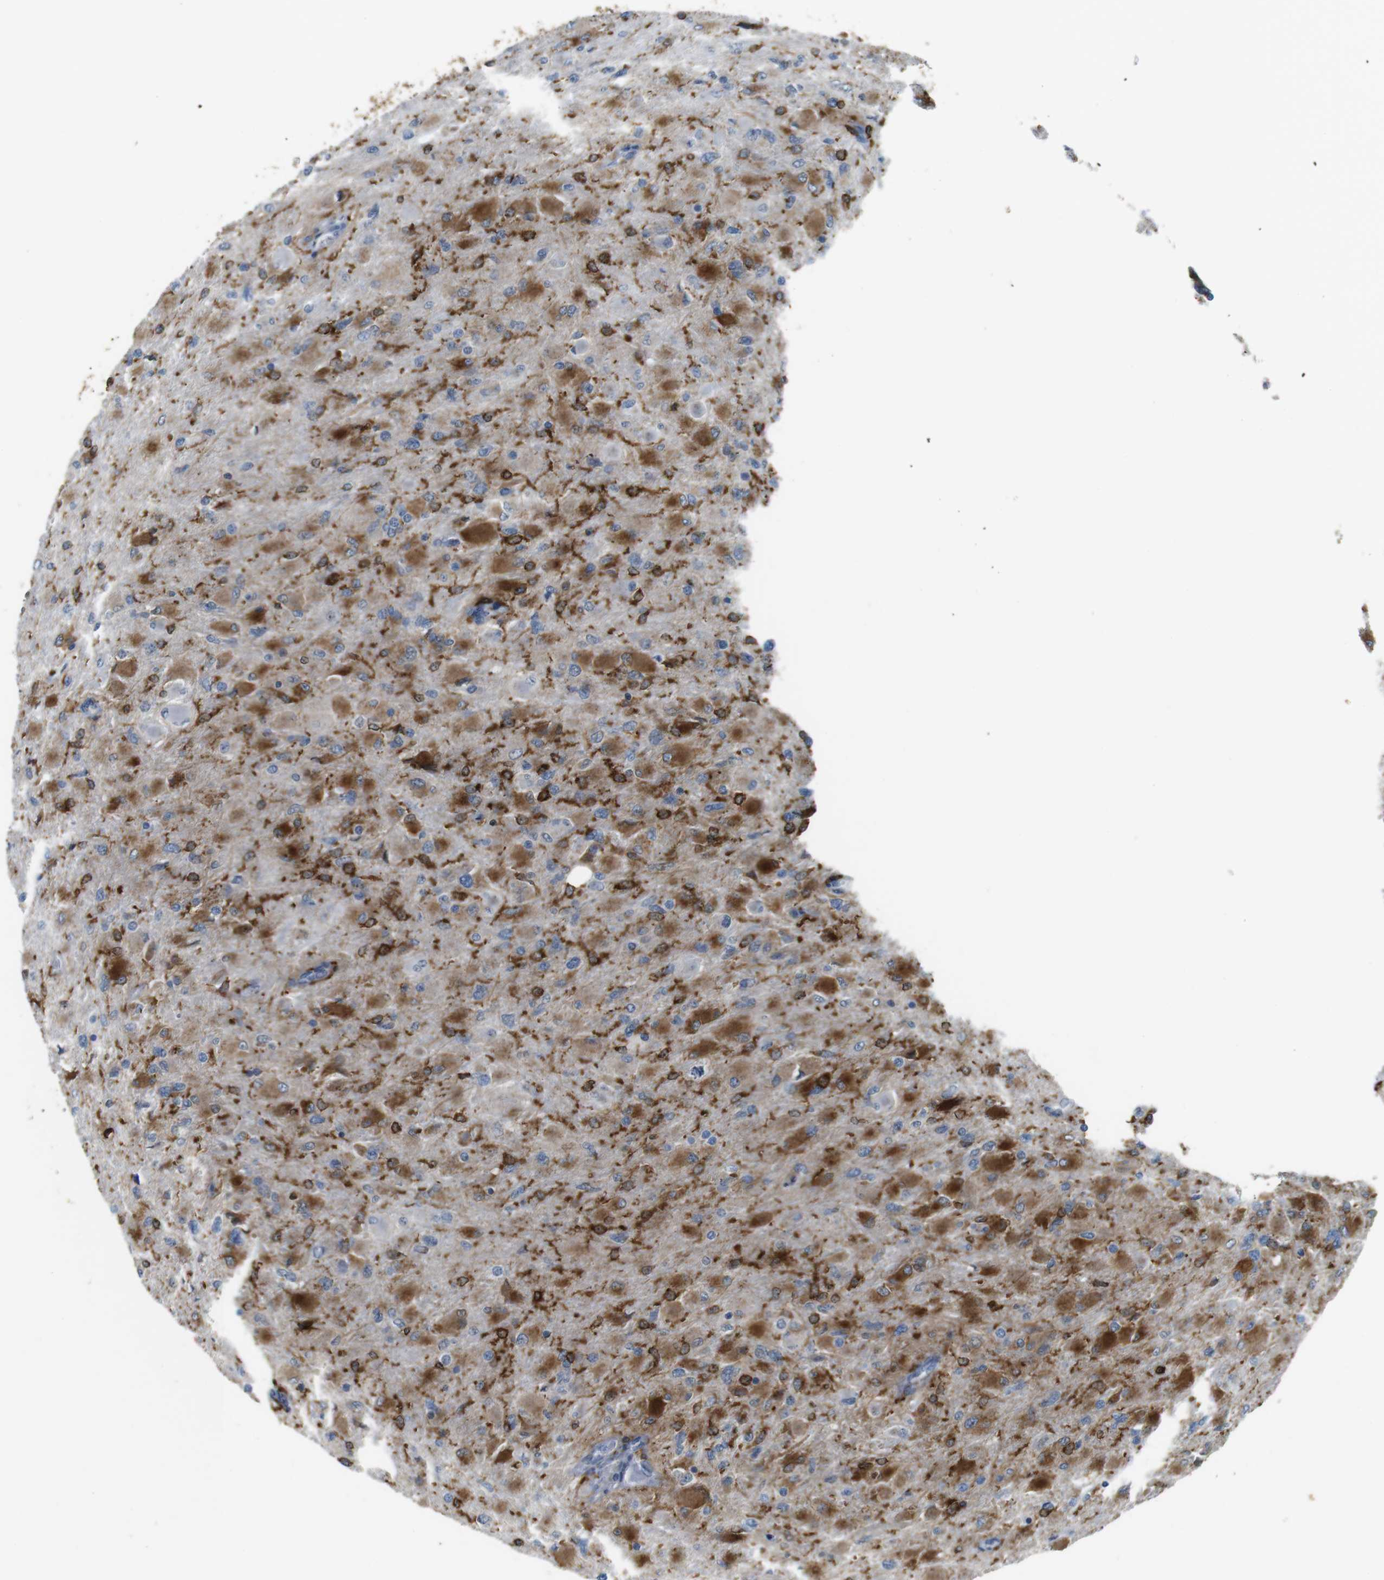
{"staining": {"intensity": "strong", "quantity": ">75%", "location": "cytoplasmic/membranous"}, "tissue": "glioma", "cell_type": "Tumor cells", "image_type": "cancer", "snomed": [{"axis": "morphology", "description": "Glioma, malignant, High grade"}, {"axis": "topography", "description": "Cerebral cortex"}], "caption": "A micrograph of human malignant high-grade glioma stained for a protein exhibits strong cytoplasmic/membranous brown staining in tumor cells.", "gene": "HLA-DRA", "patient": {"sex": "female", "age": 36}}